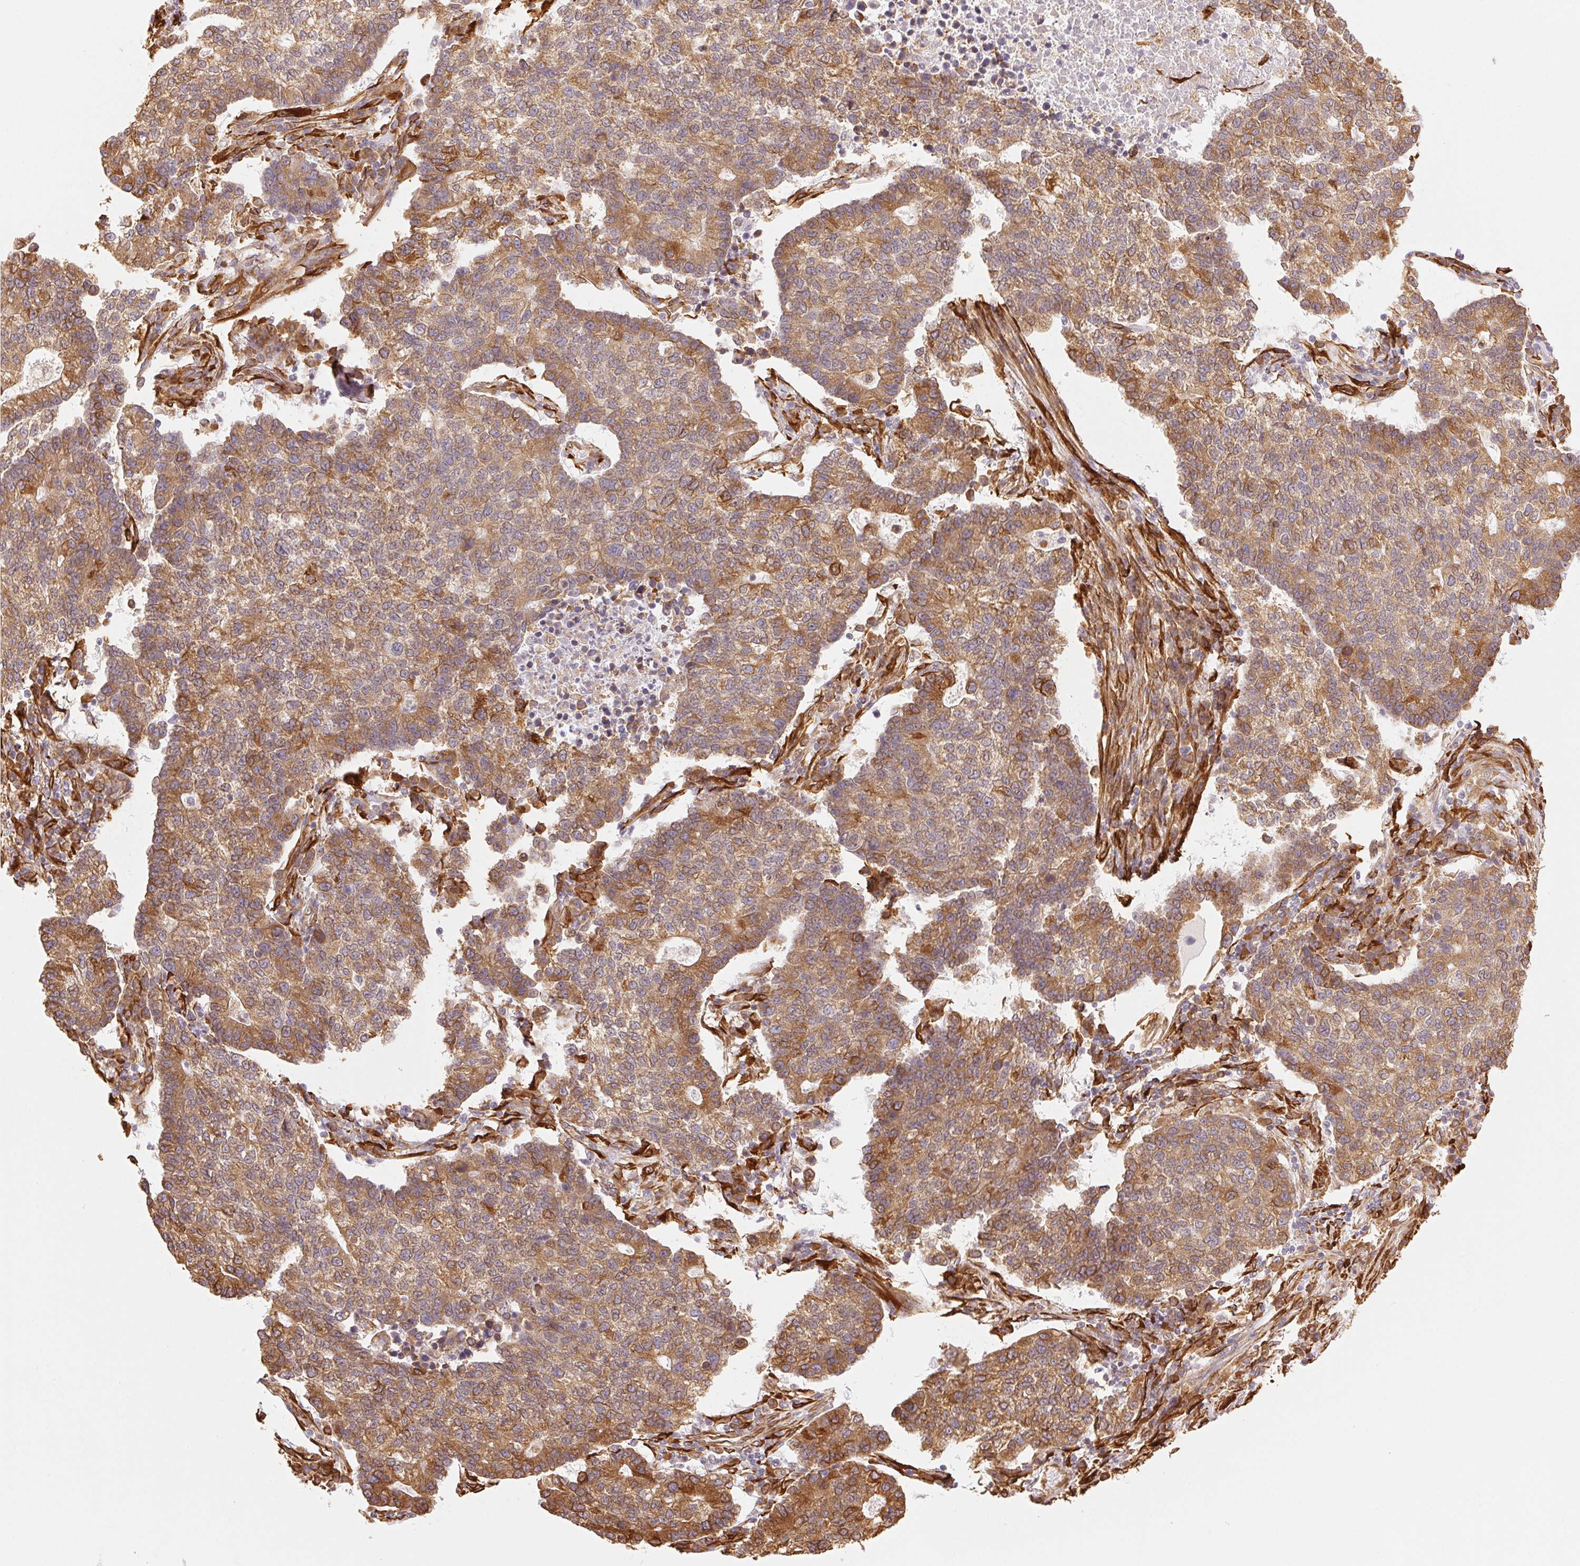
{"staining": {"intensity": "moderate", "quantity": ">75%", "location": "cytoplasmic/membranous"}, "tissue": "lung cancer", "cell_type": "Tumor cells", "image_type": "cancer", "snomed": [{"axis": "morphology", "description": "Adenocarcinoma, NOS"}, {"axis": "topography", "description": "Lung"}], "caption": "Lung cancer (adenocarcinoma) stained for a protein shows moderate cytoplasmic/membranous positivity in tumor cells.", "gene": "RCN3", "patient": {"sex": "male", "age": 57}}